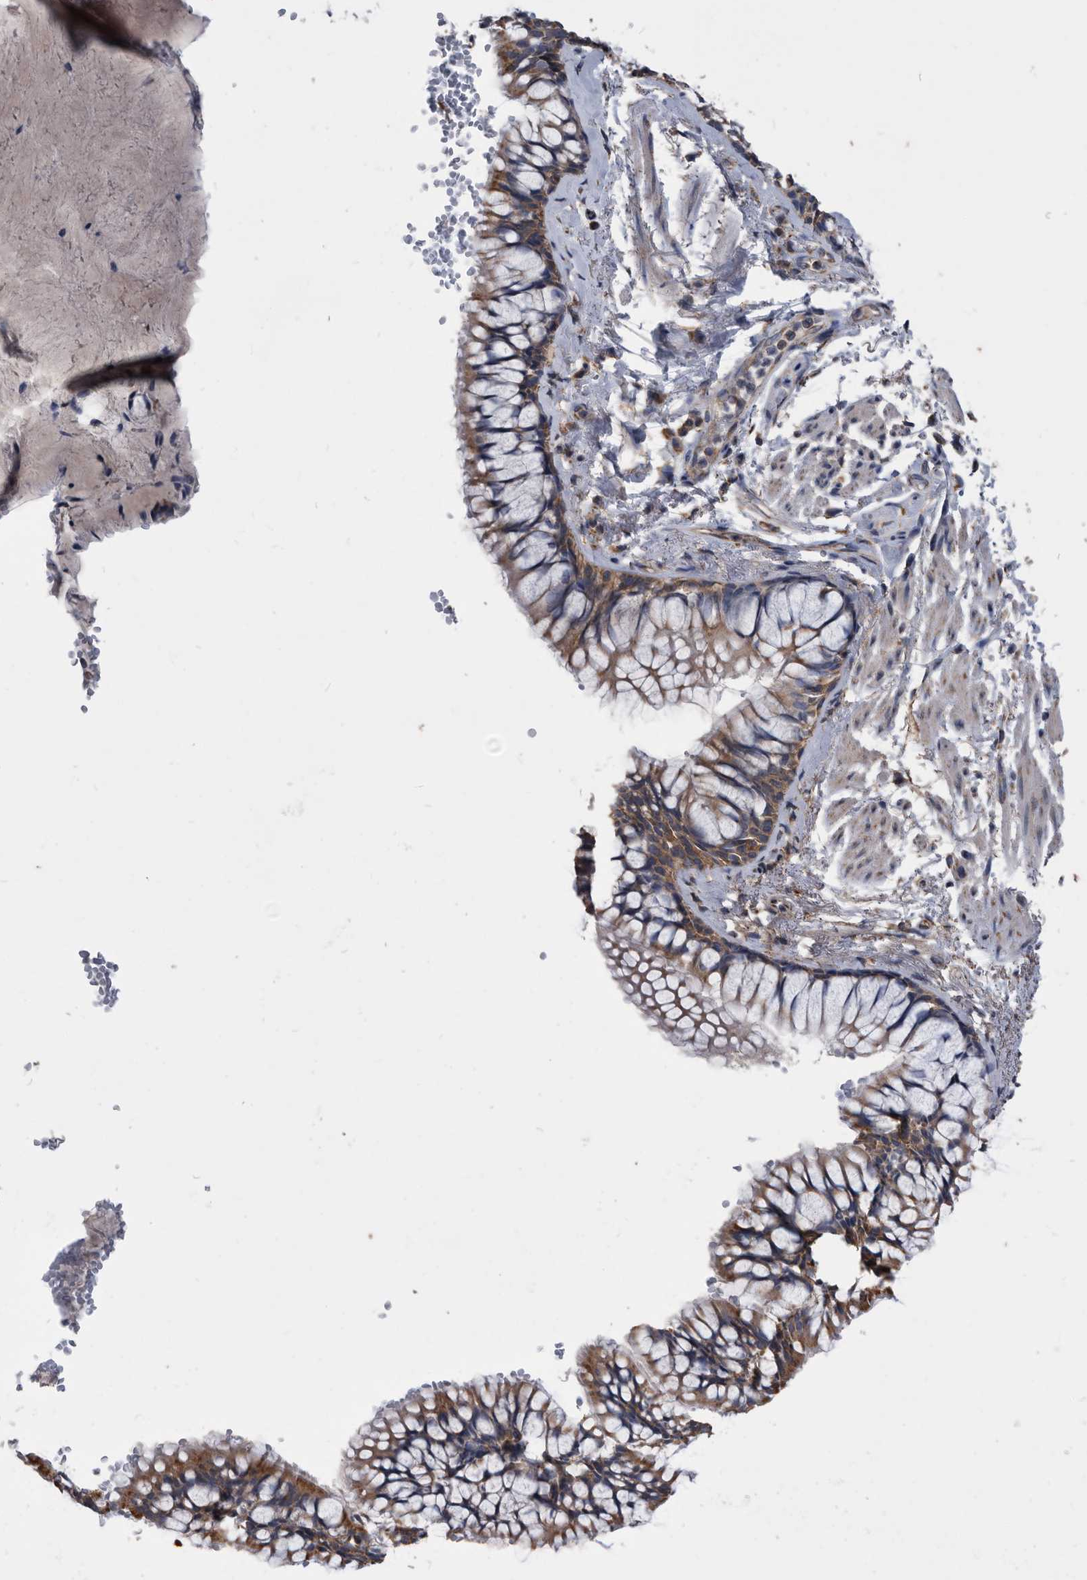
{"staining": {"intensity": "moderate", "quantity": ">75%", "location": "cytoplasmic/membranous"}, "tissue": "bronchus", "cell_type": "Respiratory epithelial cells", "image_type": "normal", "snomed": [{"axis": "morphology", "description": "Normal tissue, NOS"}, {"axis": "topography", "description": "Cartilage tissue"}, {"axis": "topography", "description": "Bronchus"}], "caption": "A brown stain shows moderate cytoplasmic/membranous expression of a protein in respiratory epithelial cells of benign bronchus. (Stains: DAB (3,3'-diaminobenzidine) in brown, nuclei in blue, Microscopy: brightfield microscopy at high magnification).", "gene": "NRBP1", "patient": {"sex": "female", "age": 73}}